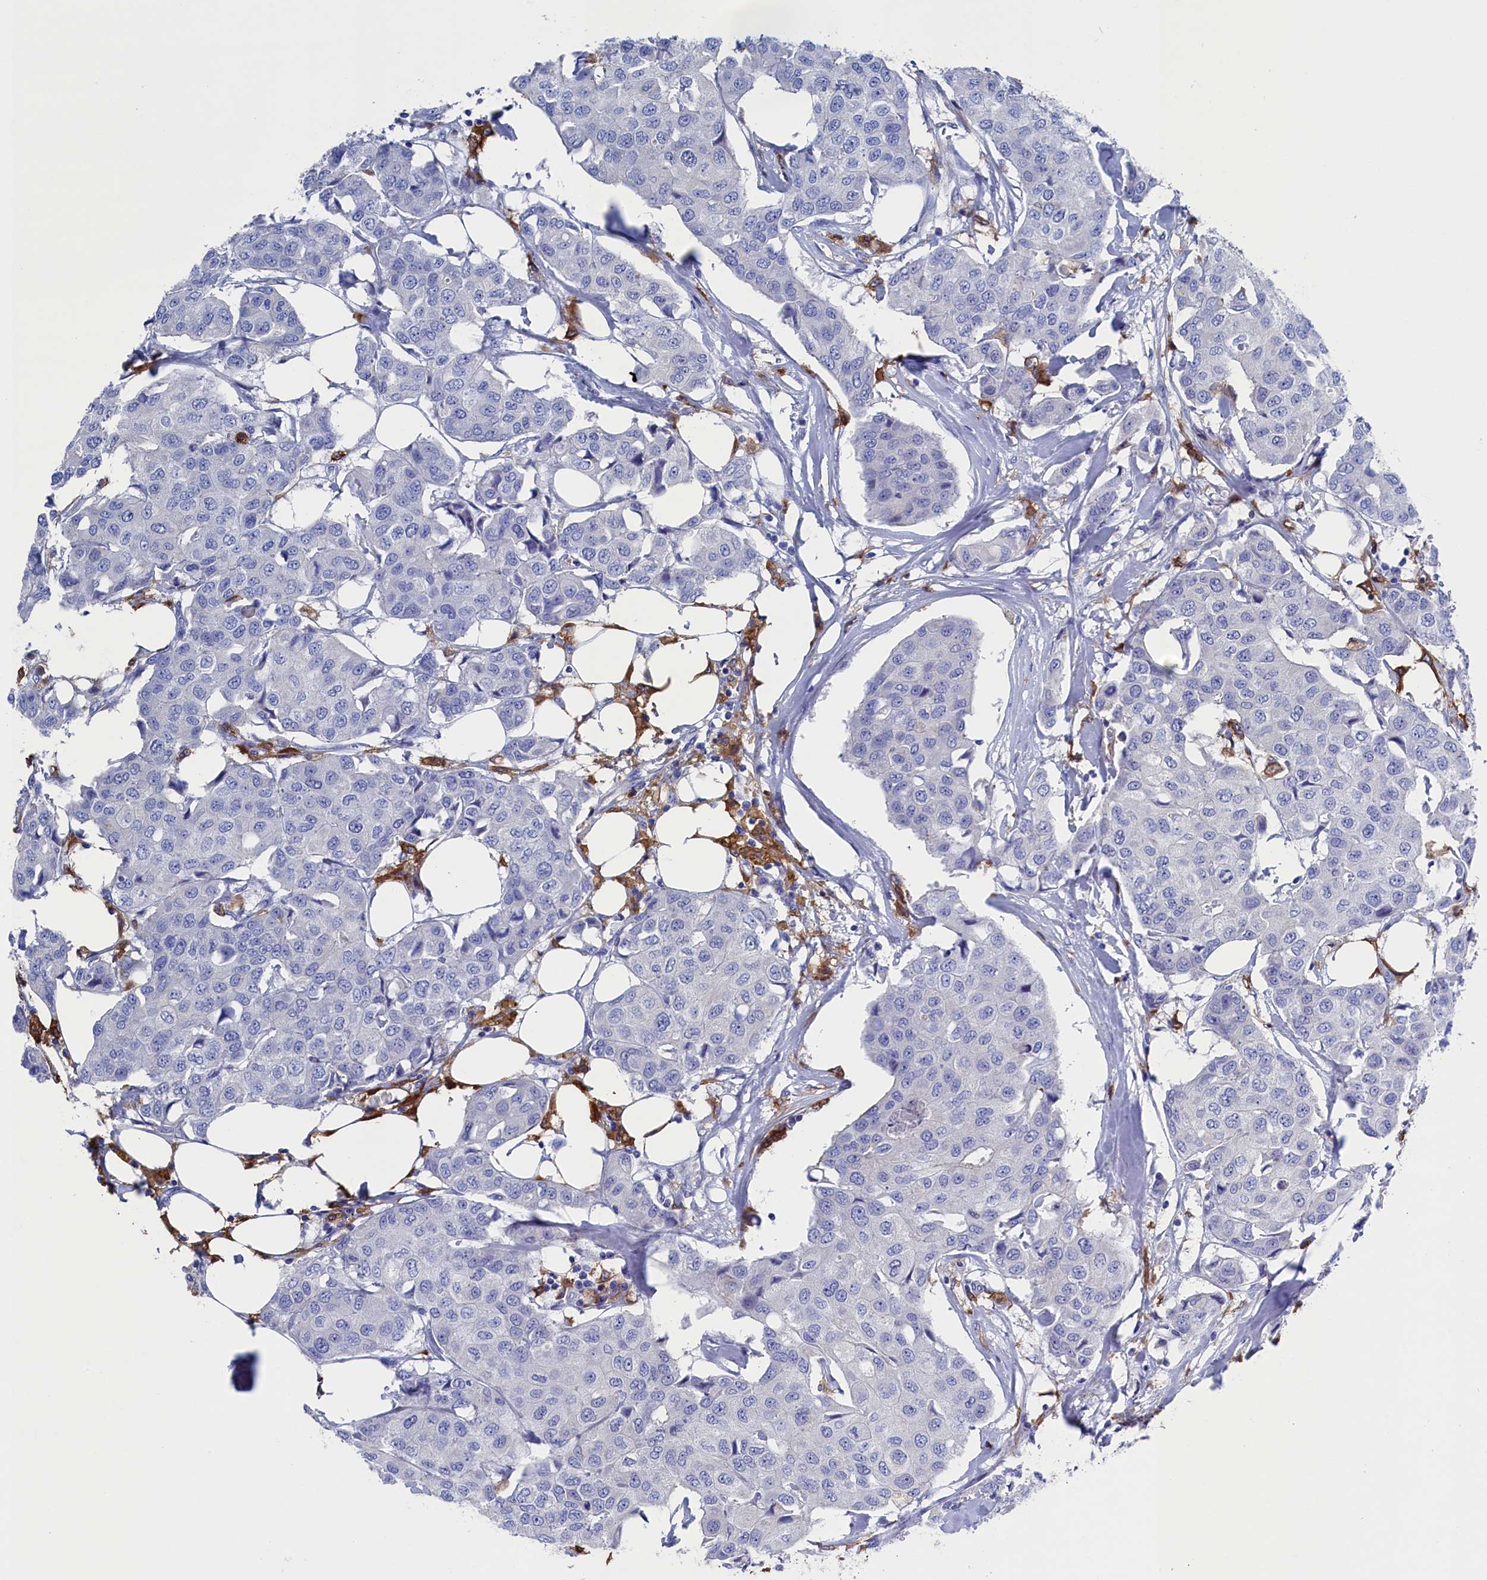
{"staining": {"intensity": "negative", "quantity": "none", "location": "none"}, "tissue": "breast cancer", "cell_type": "Tumor cells", "image_type": "cancer", "snomed": [{"axis": "morphology", "description": "Duct carcinoma"}, {"axis": "topography", "description": "Breast"}], "caption": "Protein analysis of intraductal carcinoma (breast) displays no significant positivity in tumor cells.", "gene": "TYROBP", "patient": {"sex": "female", "age": 80}}